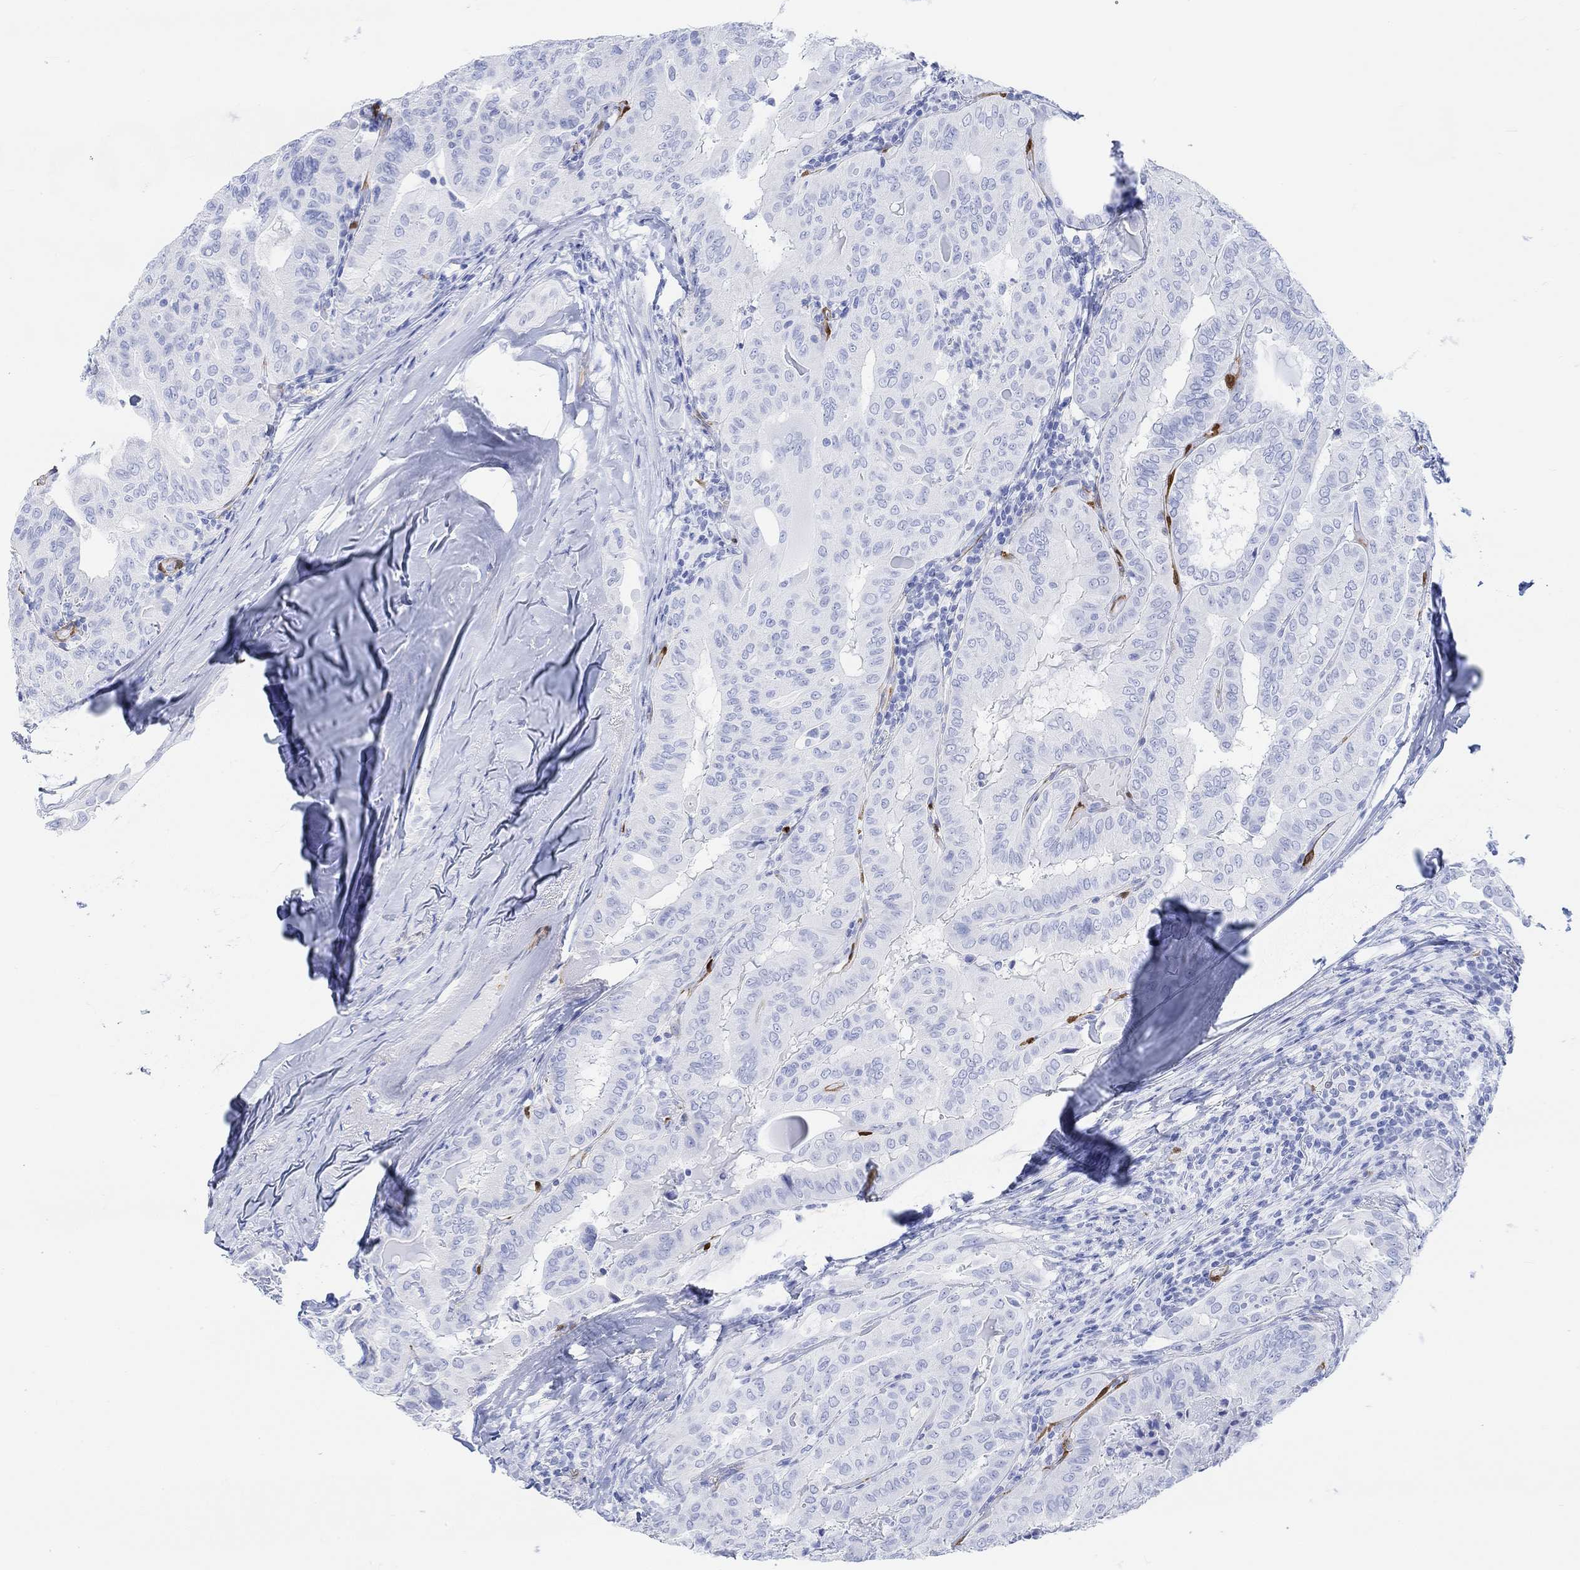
{"staining": {"intensity": "negative", "quantity": "none", "location": "none"}, "tissue": "thyroid cancer", "cell_type": "Tumor cells", "image_type": "cancer", "snomed": [{"axis": "morphology", "description": "Papillary adenocarcinoma, NOS"}, {"axis": "topography", "description": "Thyroid gland"}], "caption": "This is a photomicrograph of immunohistochemistry (IHC) staining of thyroid papillary adenocarcinoma, which shows no positivity in tumor cells.", "gene": "TPPP3", "patient": {"sex": "female", "age": 68}}